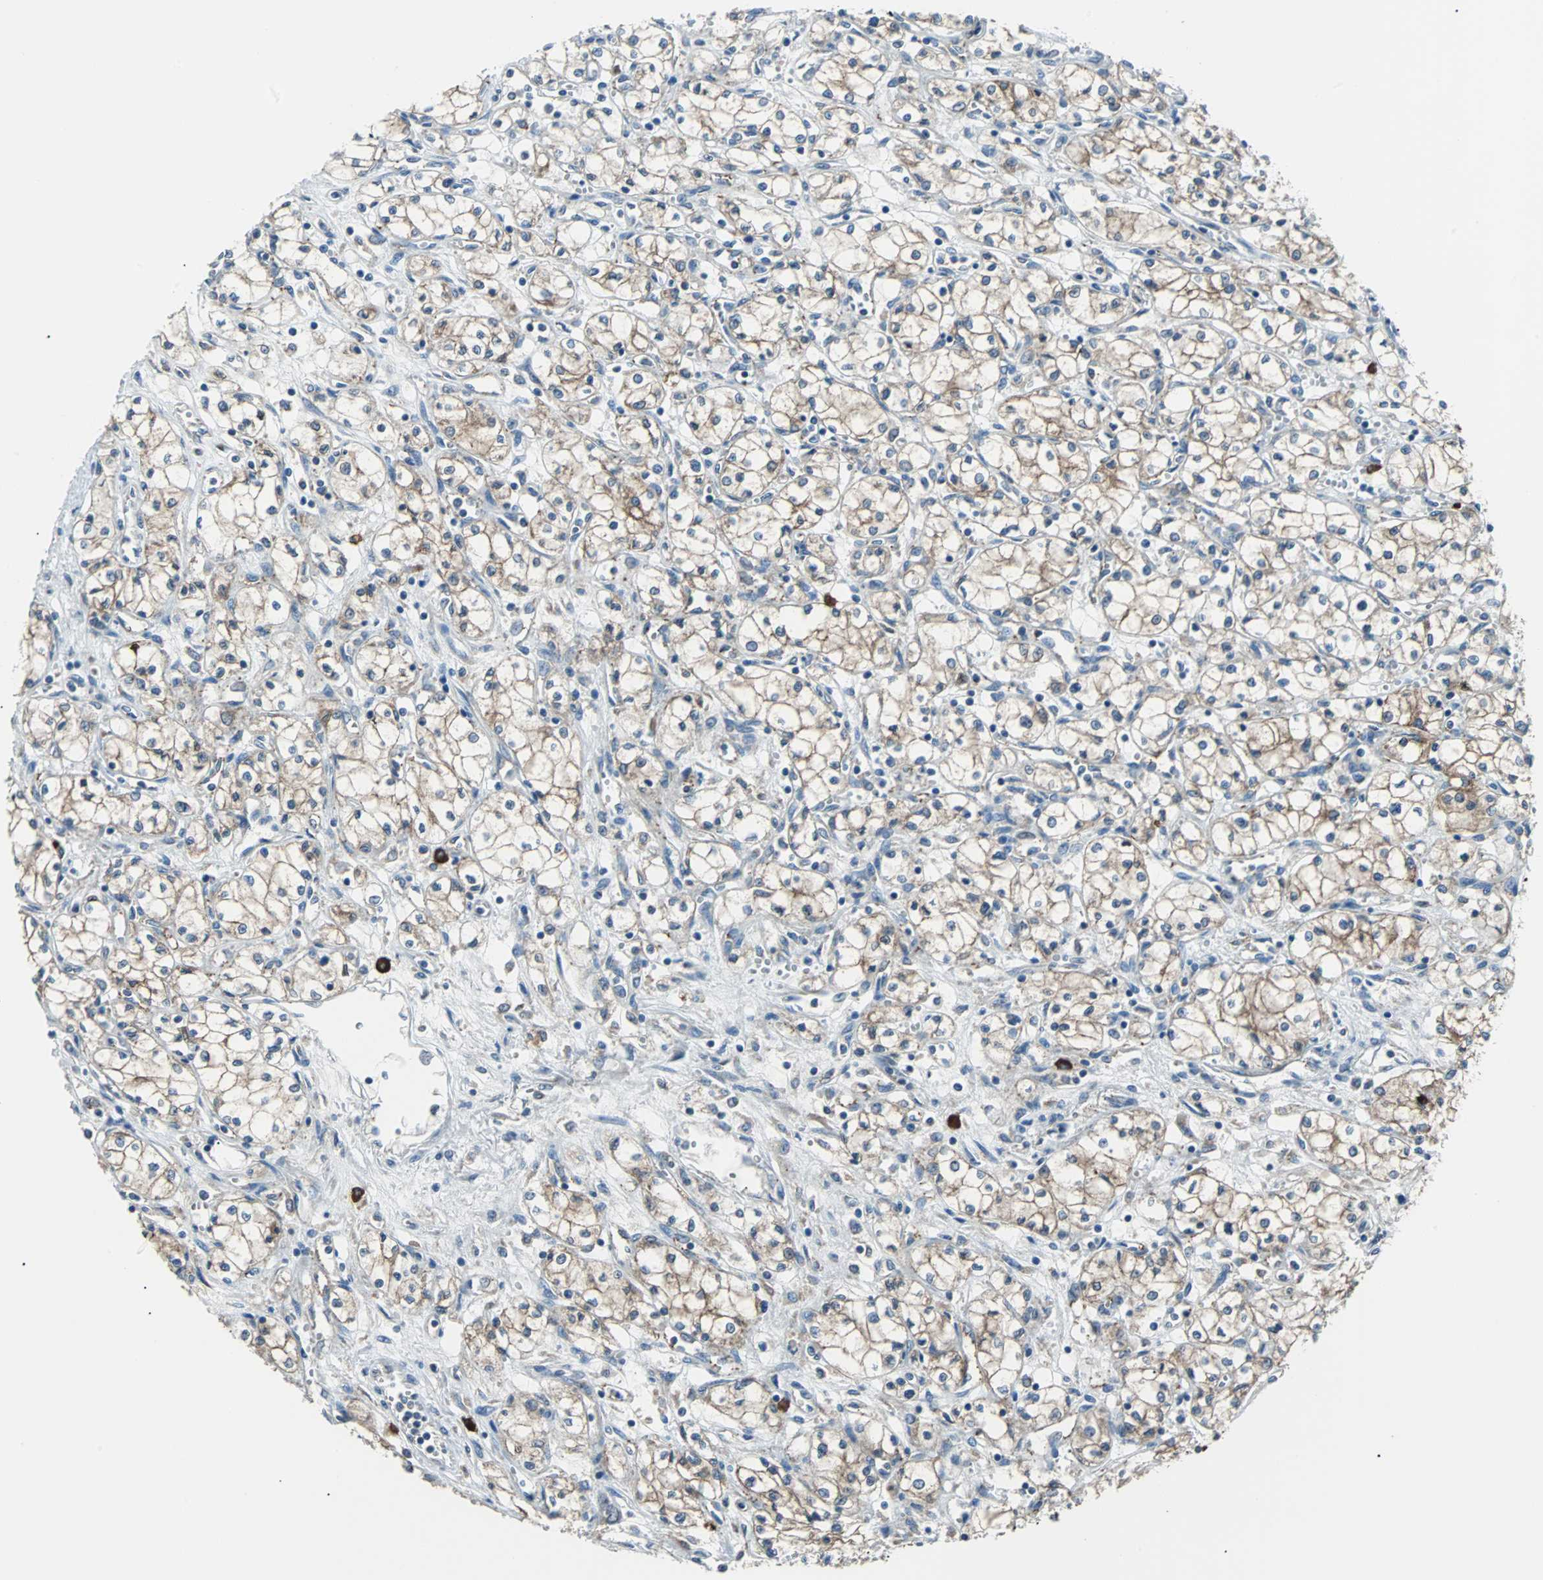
{"staining": {"intensity": "weak", "quantity": "25%-75%", "location": "cytoplasmic/membranous"}, "tissue": "renal cancer", "cell_type": "Tumor cells", "image_type": "cancer", "snomed": [{"axis": "morphology", "description": "Normal tissue, NOS"}, {"axis": "morphology", "description": "Adenocarcinoma, NOS"}, {"axis": "topography", "description": "Kidney"}], "caption": "Protein expression analysis of human adenocarcinoma (renal) reveals weak cytoplasmic/membranous positivity in about 25%-75% of tumor cells. Immunohistochemistry stains the protein in brown and the nuclei are stained blue.", "gene": "PDIA4", "patient": {"sex": "male", "age": 59}}